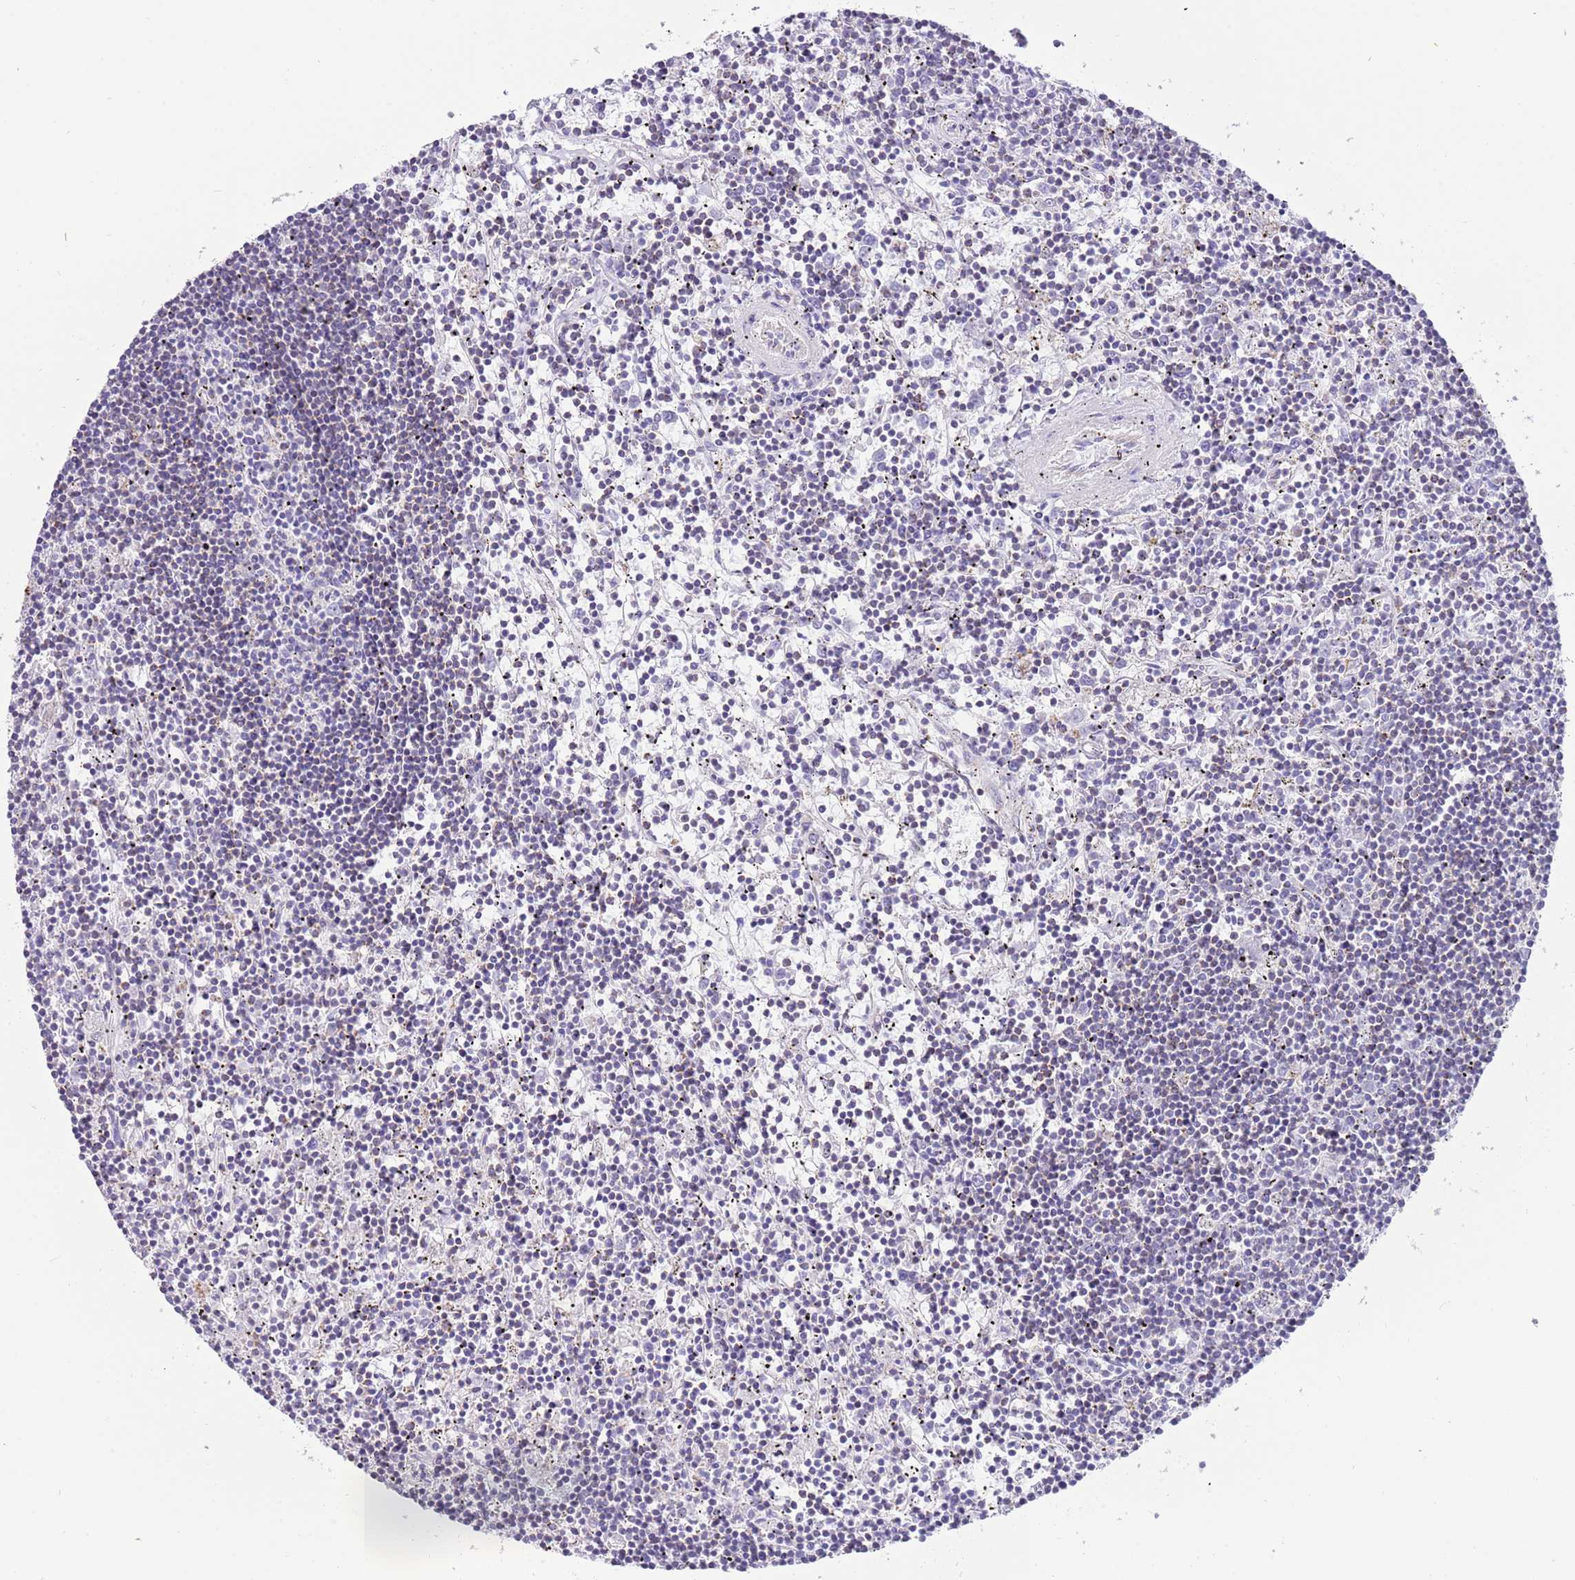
{"staining": {"intensity": "negative", "quantity": "none", "location": "none"}, "tissue": "lymphoma", "cell_type": "Tumor cells", "image_type": "cancer", "snomed": [{"axis": "morphology", "description": "Malignant lymphoma, non-Hodgkin's type, Low grade"}, {"axis": "topography", "description": "Spleen"}], "caption": "This is a micrograph of immunohistochemistry staining of malignant lymphoma, non-Hodgkin's type (low-grade), which shows no positivity in tumor cells. Nuclei are stained in blue.", "gene": "SUCLG2", "patient": {"sex": "male", "age": 76}}